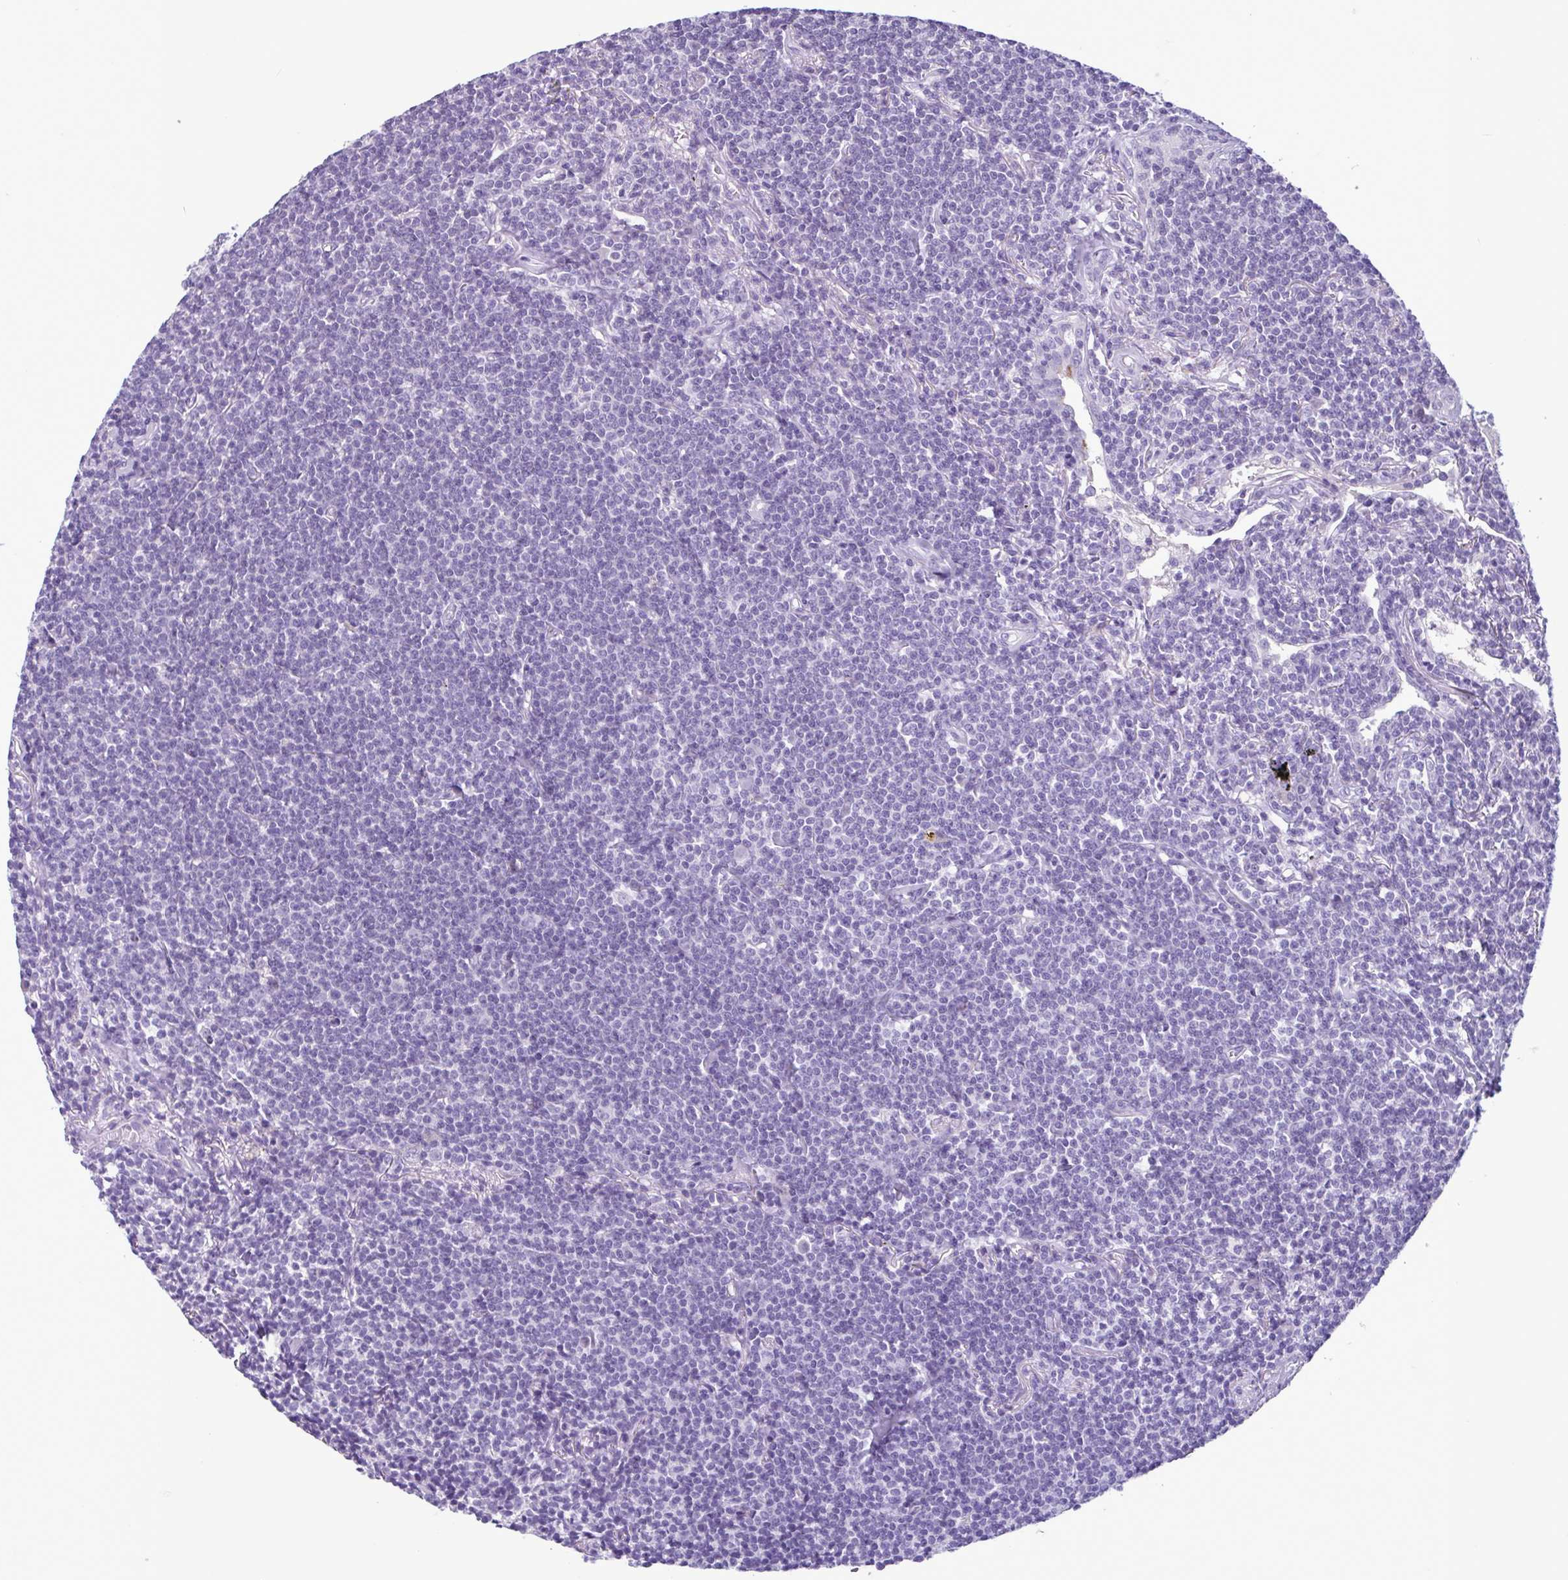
{"staining": {"intensity": "negative", "quantity": "none", "location": "none"}, "tissue": "lymphoma", "cell_type": "Tumor cells", "image_type": "cancer", "snomed": [{"axis": "morphology", "description": "Malignant lymphoma, non-Hodgkin's type, Low grade"}, {"axis": "topography", "description": "Lung"}], "caption": "Immunohistochemical staining of lymphoma demonstrates no significant expression in tumor cells. (Stains: DAB IHC with hematoxylin counter stain, Microscopy: brightfield microscopy at high magnification).", "gene": "INAFM1", "patient": {"sex": "female", "age": 71}}